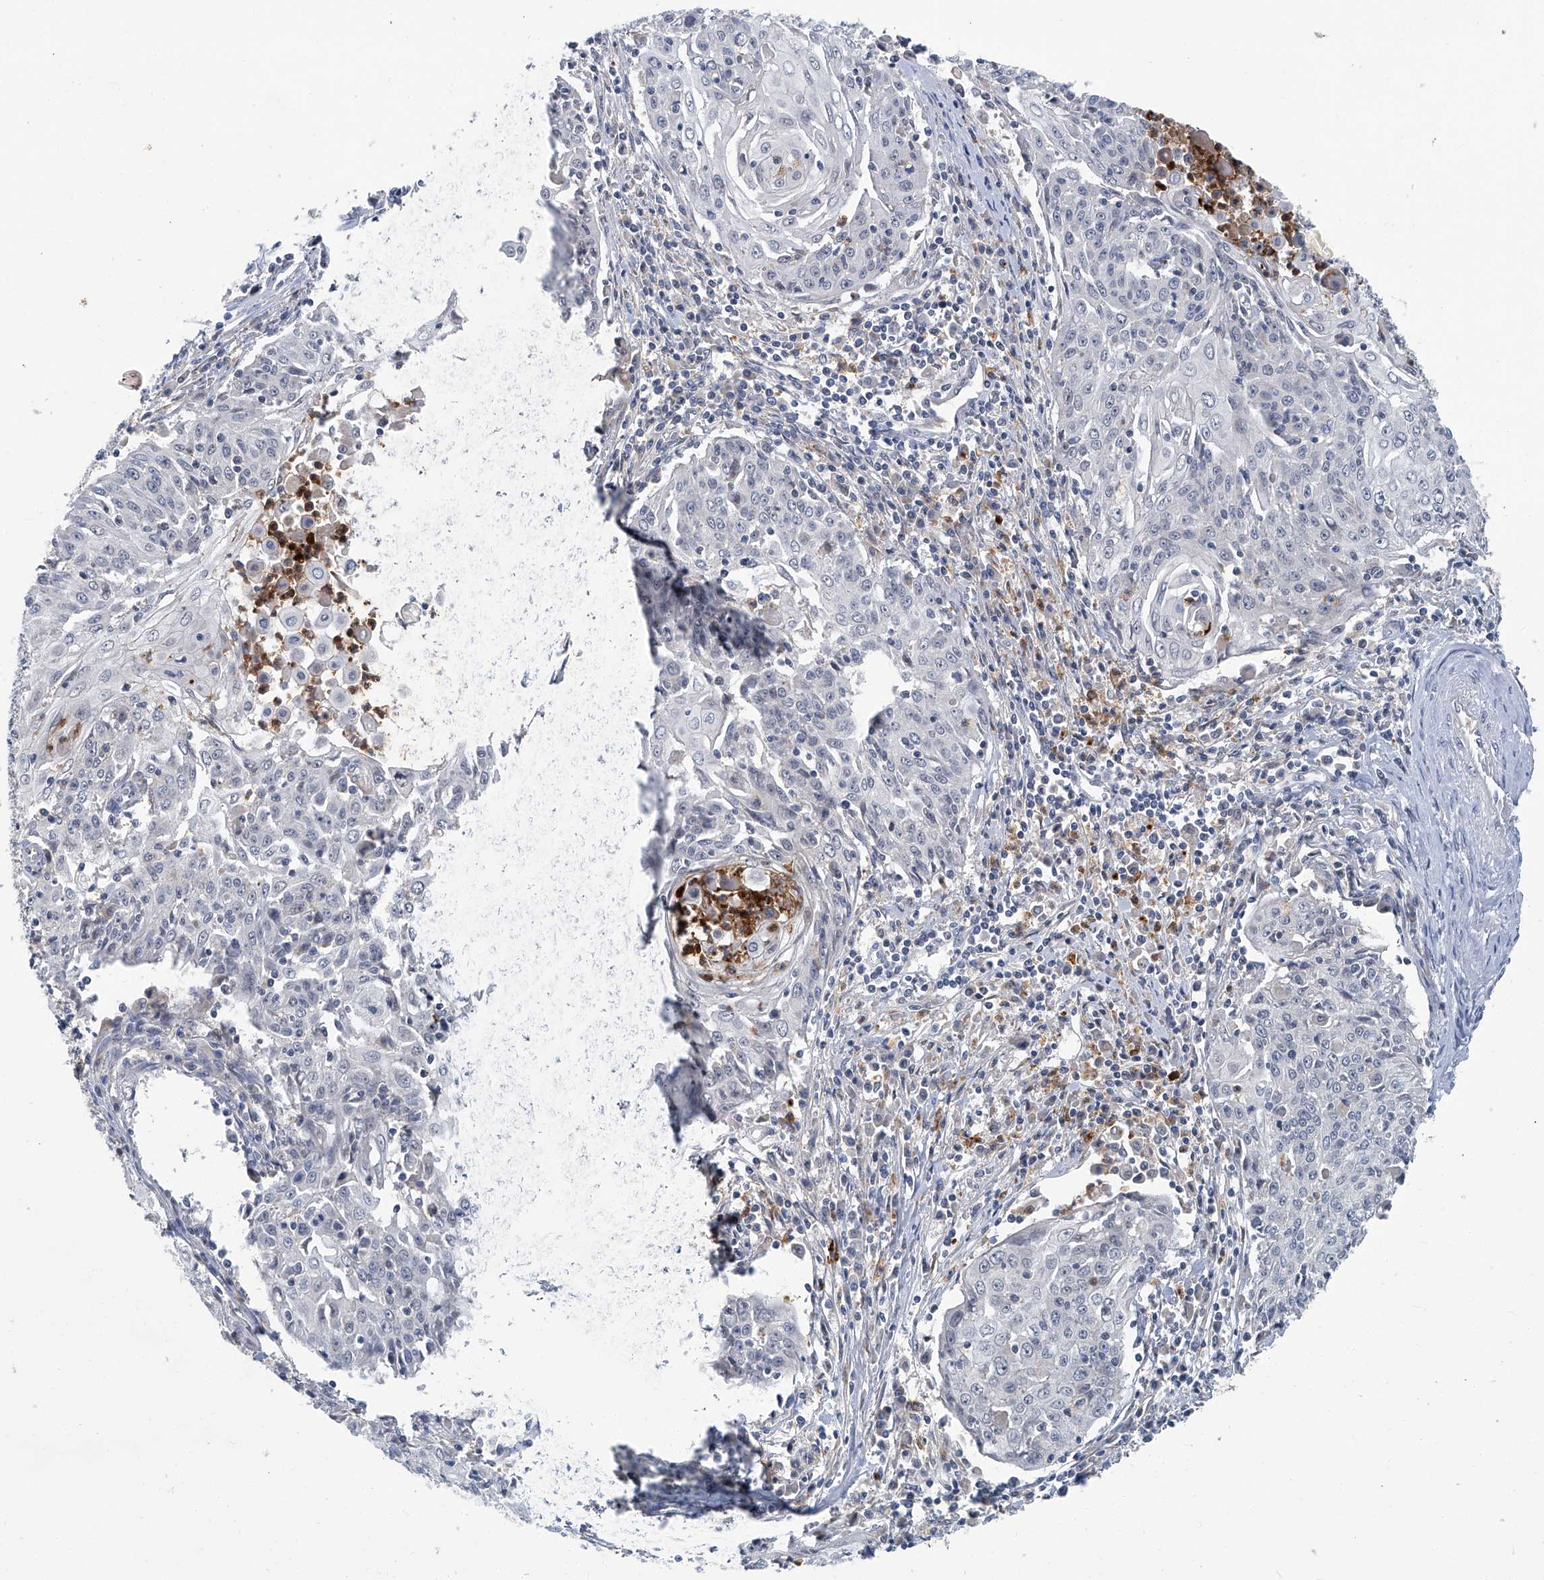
{"staining": {"intensity": "negative", "quantity": "none", "location": "none"}, "tissue": "cervical cancer", "cell_type": "Tumor cells", "image_type": "cancer", "snomed": [{"axis": "morphology", "description": "Squamous cell carcinoma, NOS"}, {"axis": "topography", "description": "Cervix"}], "caption": "Image shows no significant protein expression in tumor cells of cervical cancer. Brightfield microscopy of immunohistochemistry stained with DAB (3,3'-diaminobenzidine) (brown) and hematoxylin (blue), captured at high magnification.", "gene": "AKNAD1", "patient": {"sex": "female", "age": 48}}